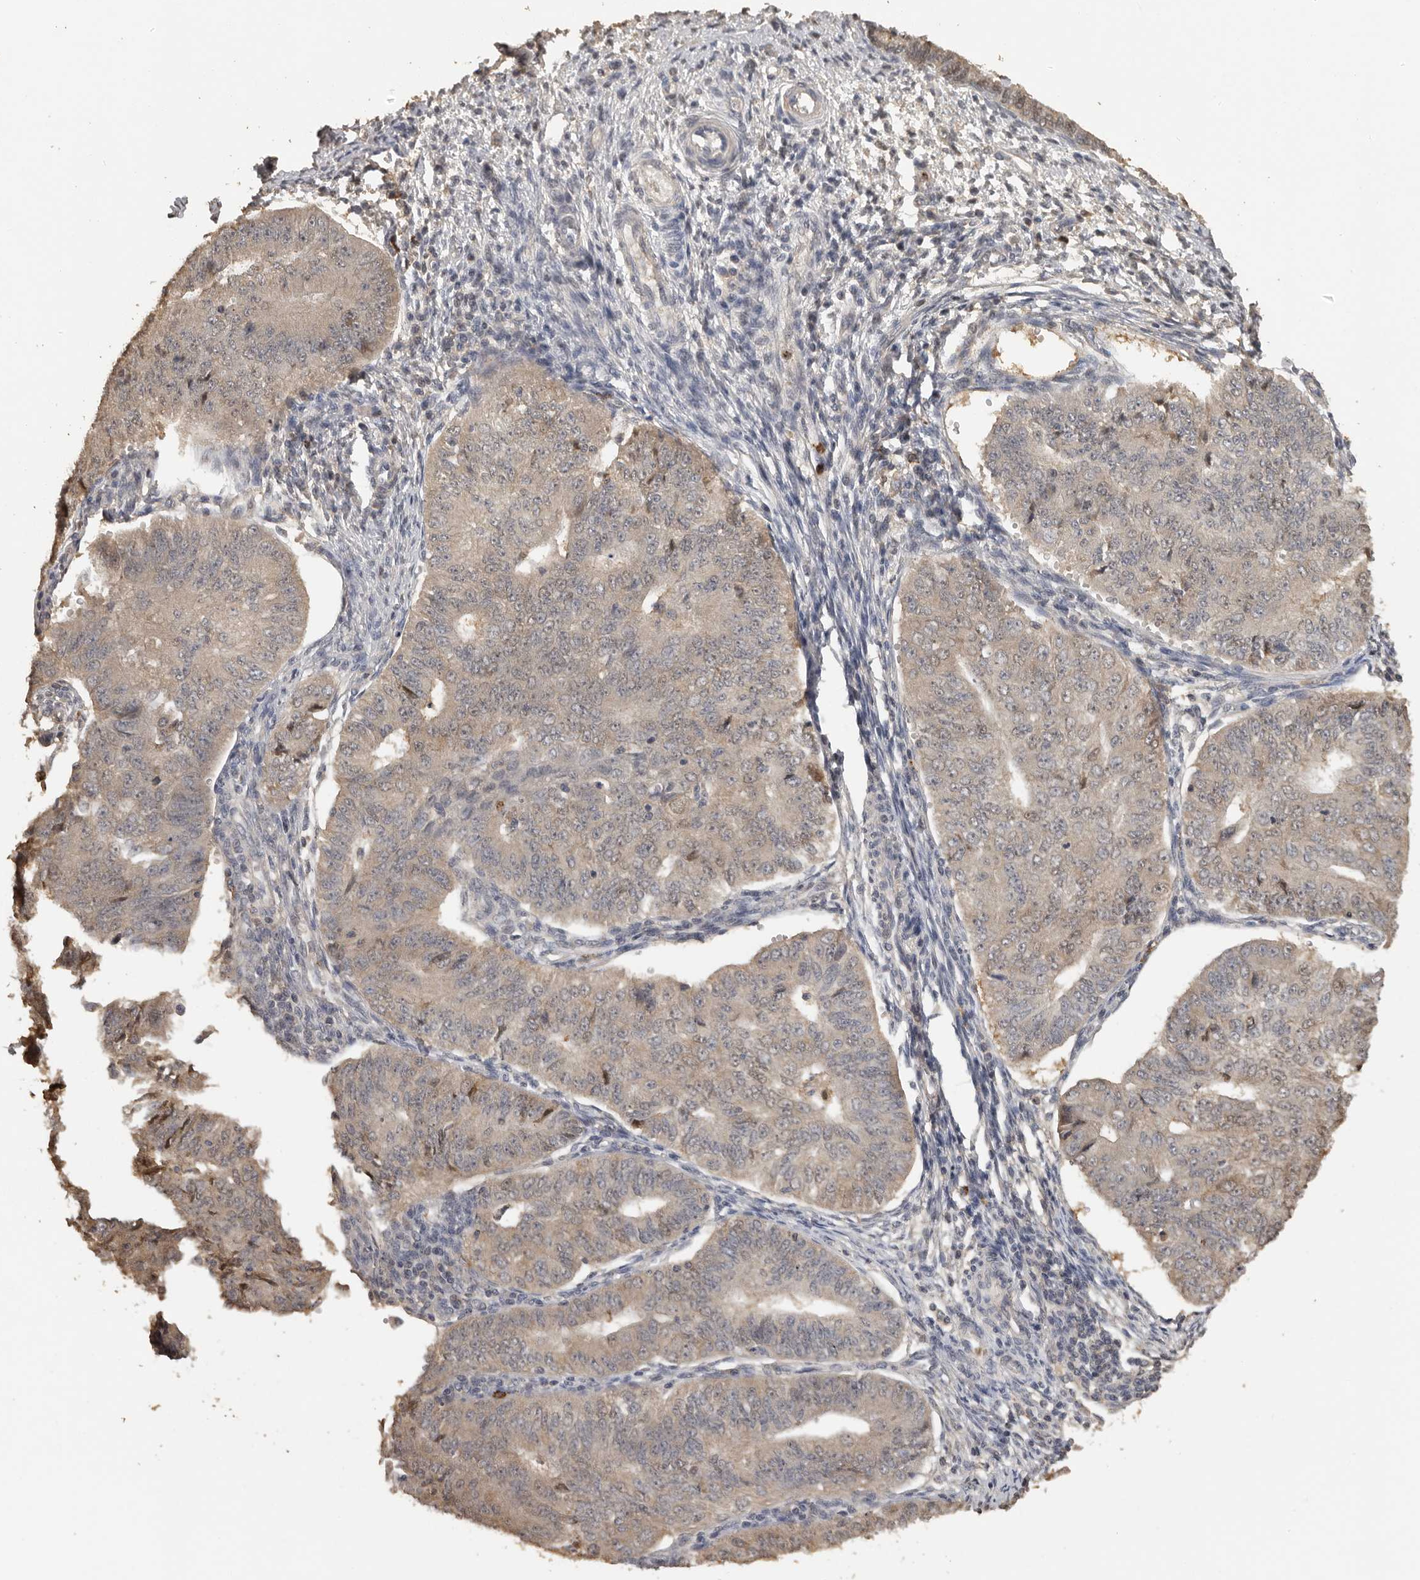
{"staining": {"intensity": "weak", "quantity": ">75%", "location": "cytoplasmic/membranous"}, "tissue": "endometrial cancer", "cell_type": "Tumor cells", "image_type": "cancer", "snomed": [{"axis": "morphology", "description": "Adenocarcinoma, NOS"}, {"axis": "topography", "description": "Endometrium"}], "caption": "Endometrial adenocarcinoma stained with DAB IHC exhibits low levels of weak cytoplasmic/membranous expression in approximately >75% of tumor cells. (Brightfield microscopy of DAB IHC at high magnification).", "gene": "KIF2B", "patient": {"sex": "female", "age": 32}}